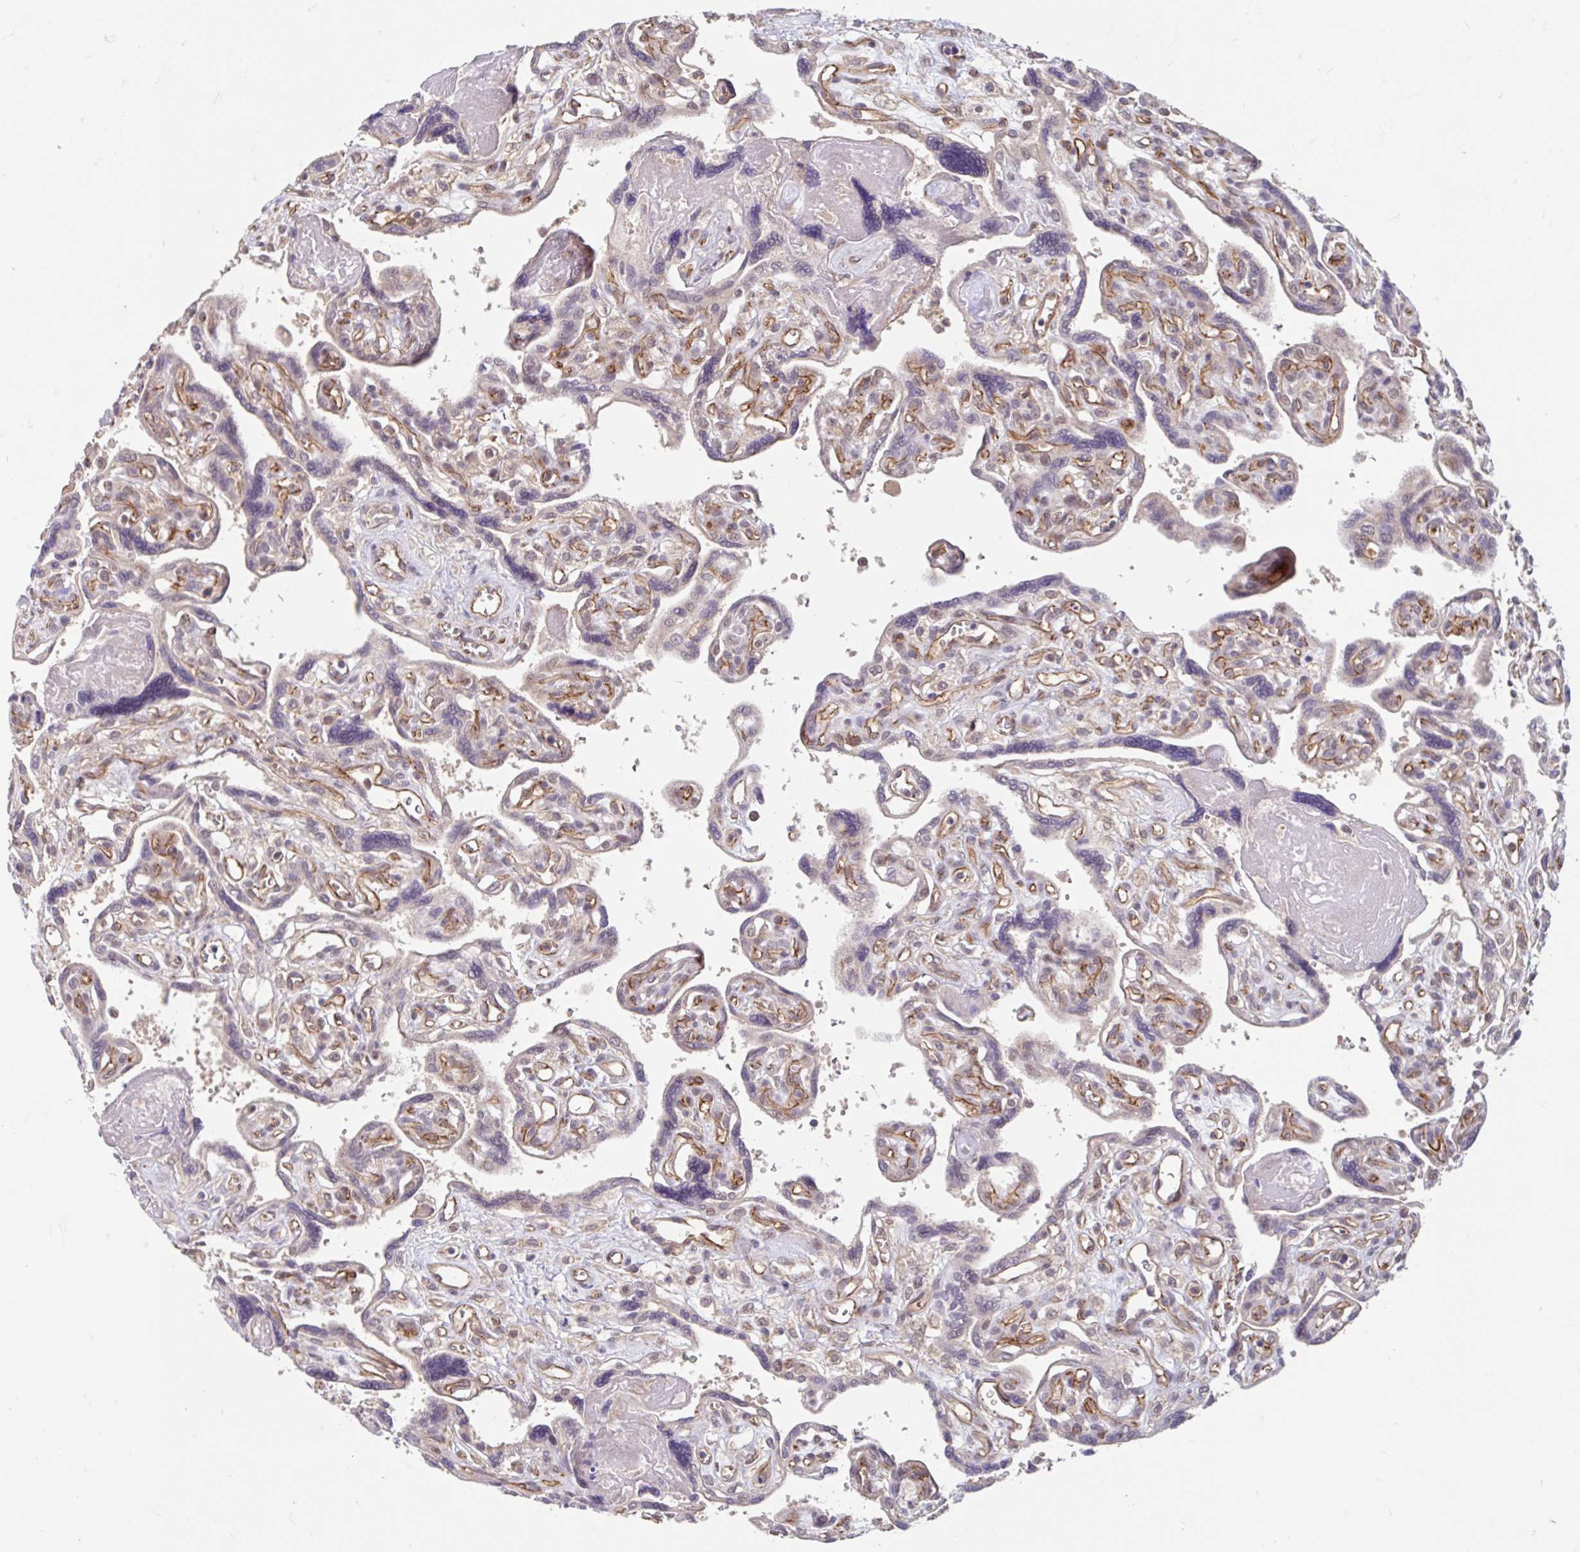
{"staining": {"intensity": "moderate", "quantity": "<25%", "location": "nuclear"}, "tissue": "placenta", "cell_type": "Trophoblastic cells", "image_type": "normal", "snomed": [{"axis": "morphology", "description": "Normal tissue, NOS"}, {"axis": "topography", "description": "Placenta"}], "caption": "Approximately <25% of trophoblastic cells in normal human placenta show moderate nuclear protein positivity as visualized by brown immunohistochemical staining.", "gene": "STYXL1", "patient": {"sex": "female", "age": 39}}